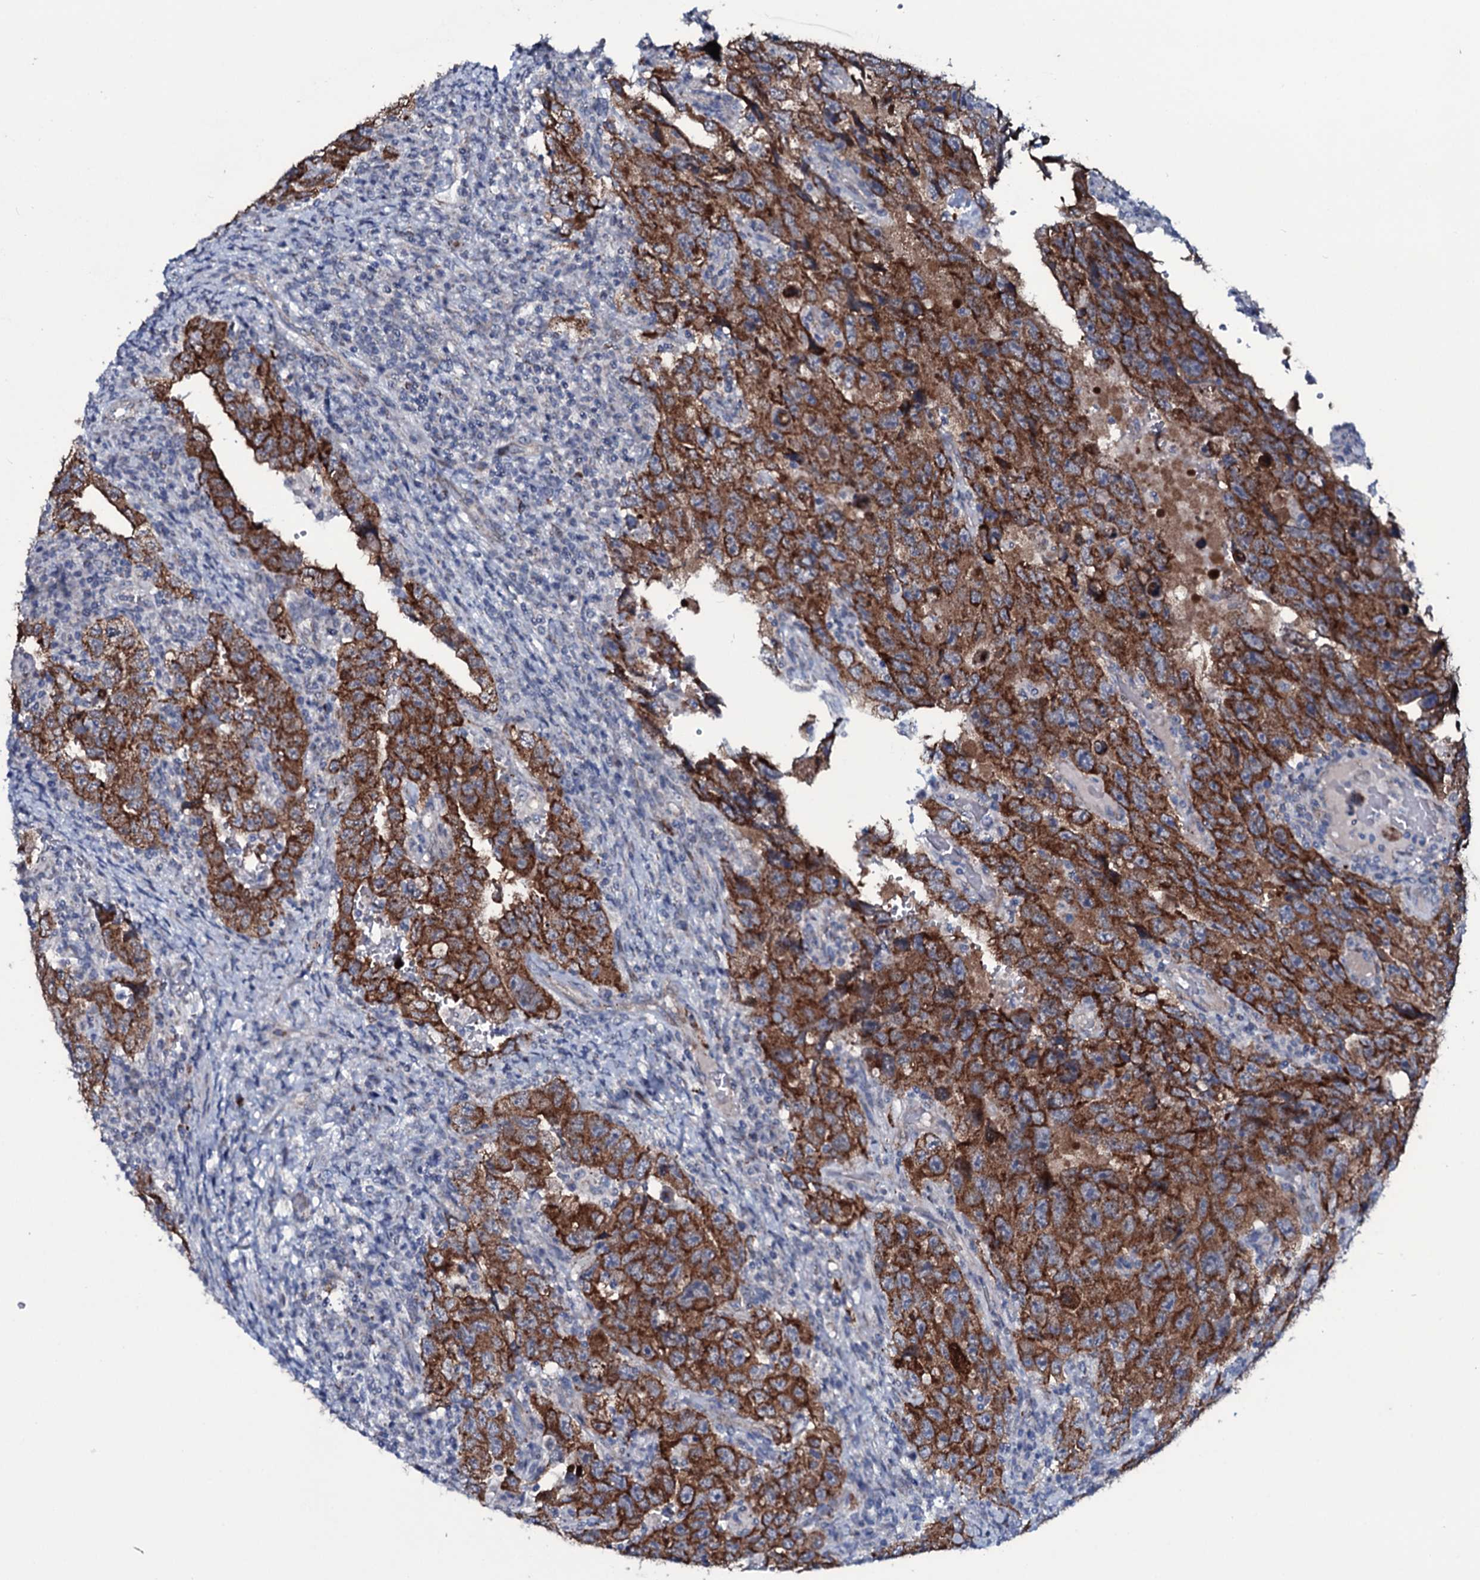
{"staining": {"intensity": "strong", "quantity": ">75%", "location": "cytoplasmic/membranous"}, "tissue": "testis cancer", "cell_type": "Tumor cells", "image_type": "cancer", "snomed": [{"axis": "morphology", "description": "Carcinoma, Embryonal, NOS"}, {"axis": "topography", "description": "Testis"}], "caption": "Immunohistochemistry photomicrograph of human testis cancer (embryonal carcinoma) stained for a protein (brown), which shows high levels of strong cytoplasmic/membranous expression in about >75% of tumor cells.", "gene": "WIPF3", "patient": {"sex": "male", "age": 26}}